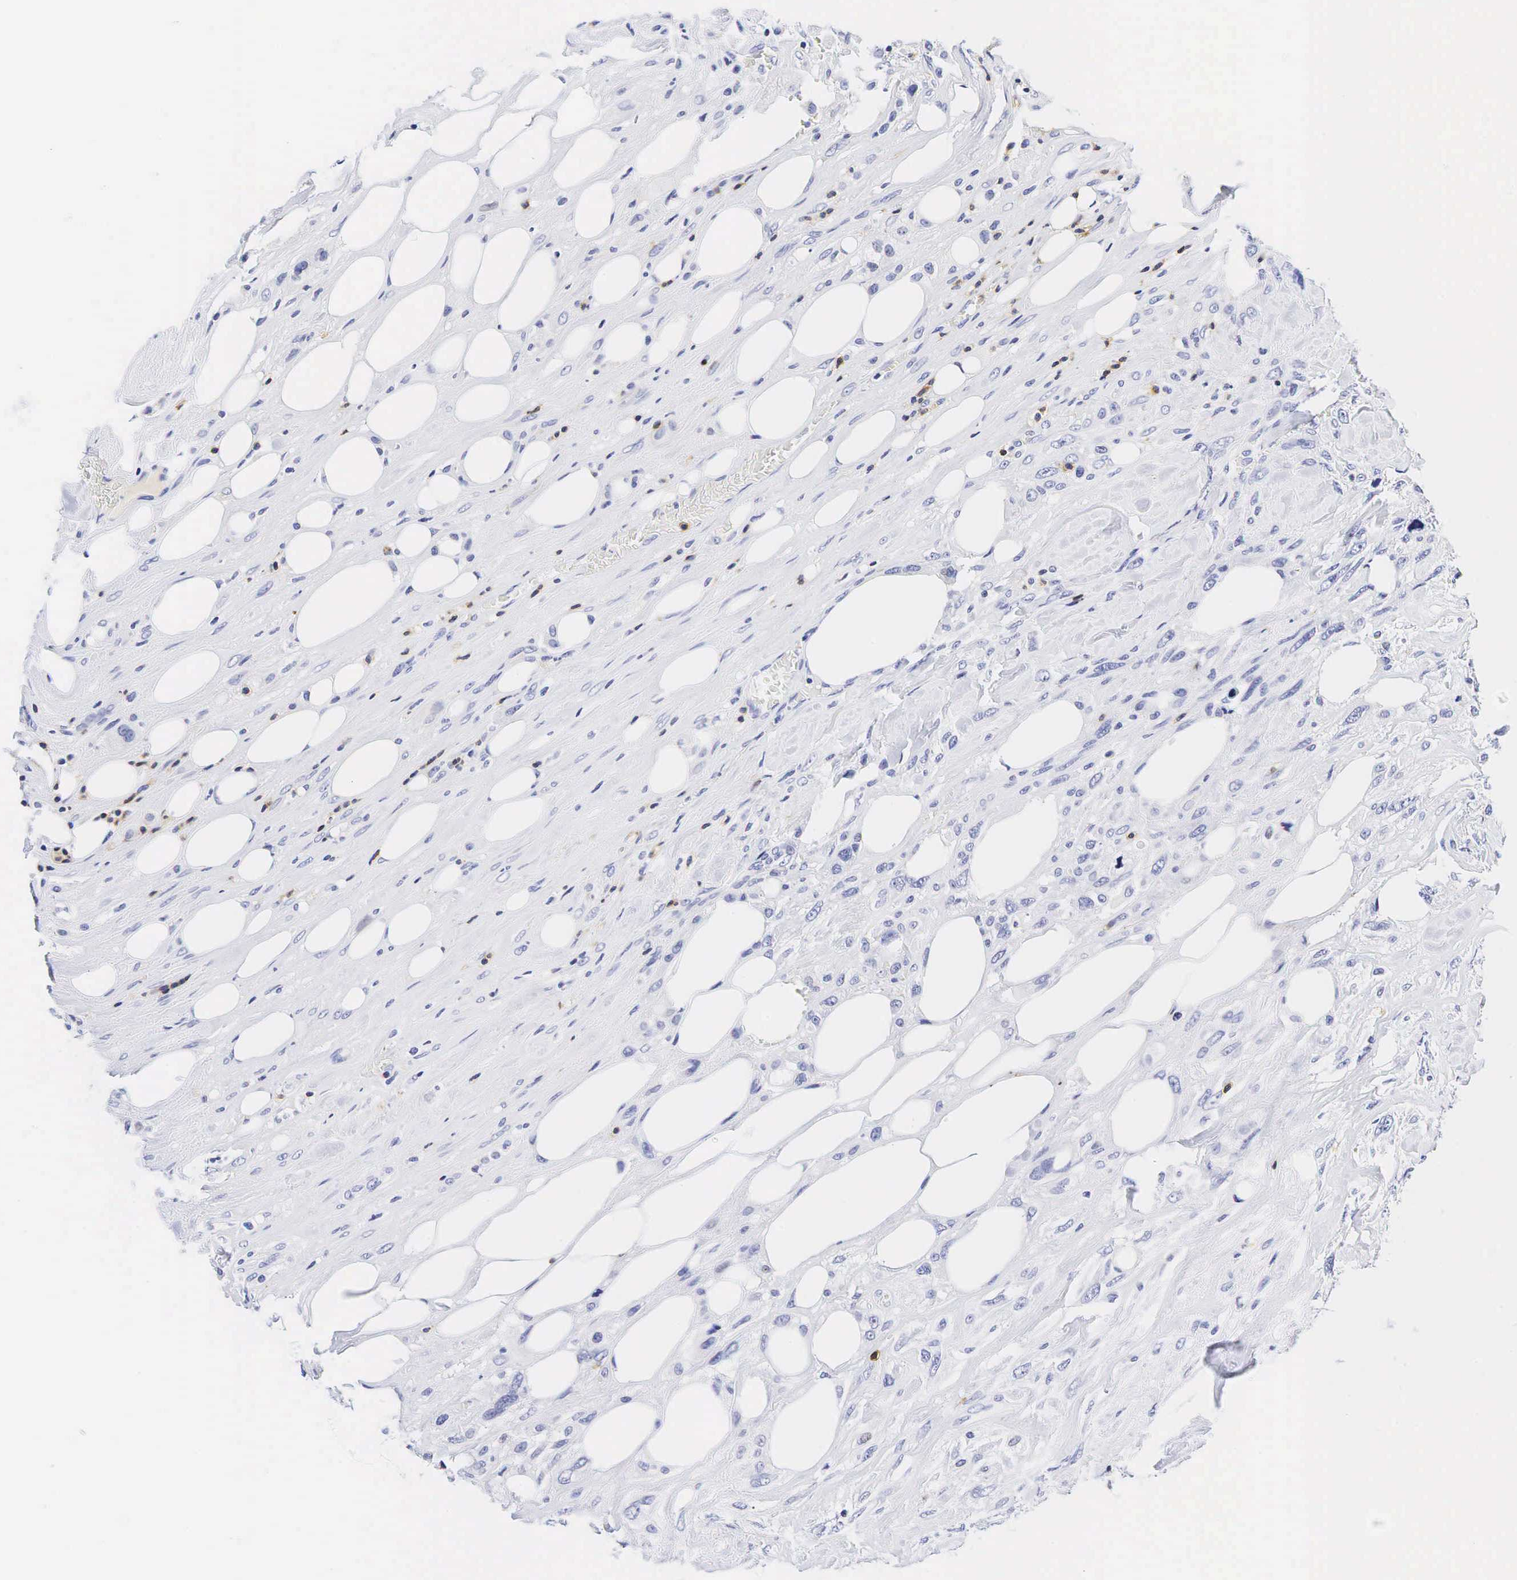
{"staining": {"intensity": "negative", "quantity": "none", "location": "none"}, "tissue": "breast cancer", "cell_type": "Tumor cells", "image_type": "cancer", "snomed": [{"axis": "morphology", "description": "Neoplasm, malignant, NOS"}, {"axis": "topography", "description": "Breast"}], "caption": "Protein analysis of breast malignant neoplasm reveals no significant positivity in tumor cells.", "gene": "CD3E", "patient": {"sex": "female", "age": 50}}